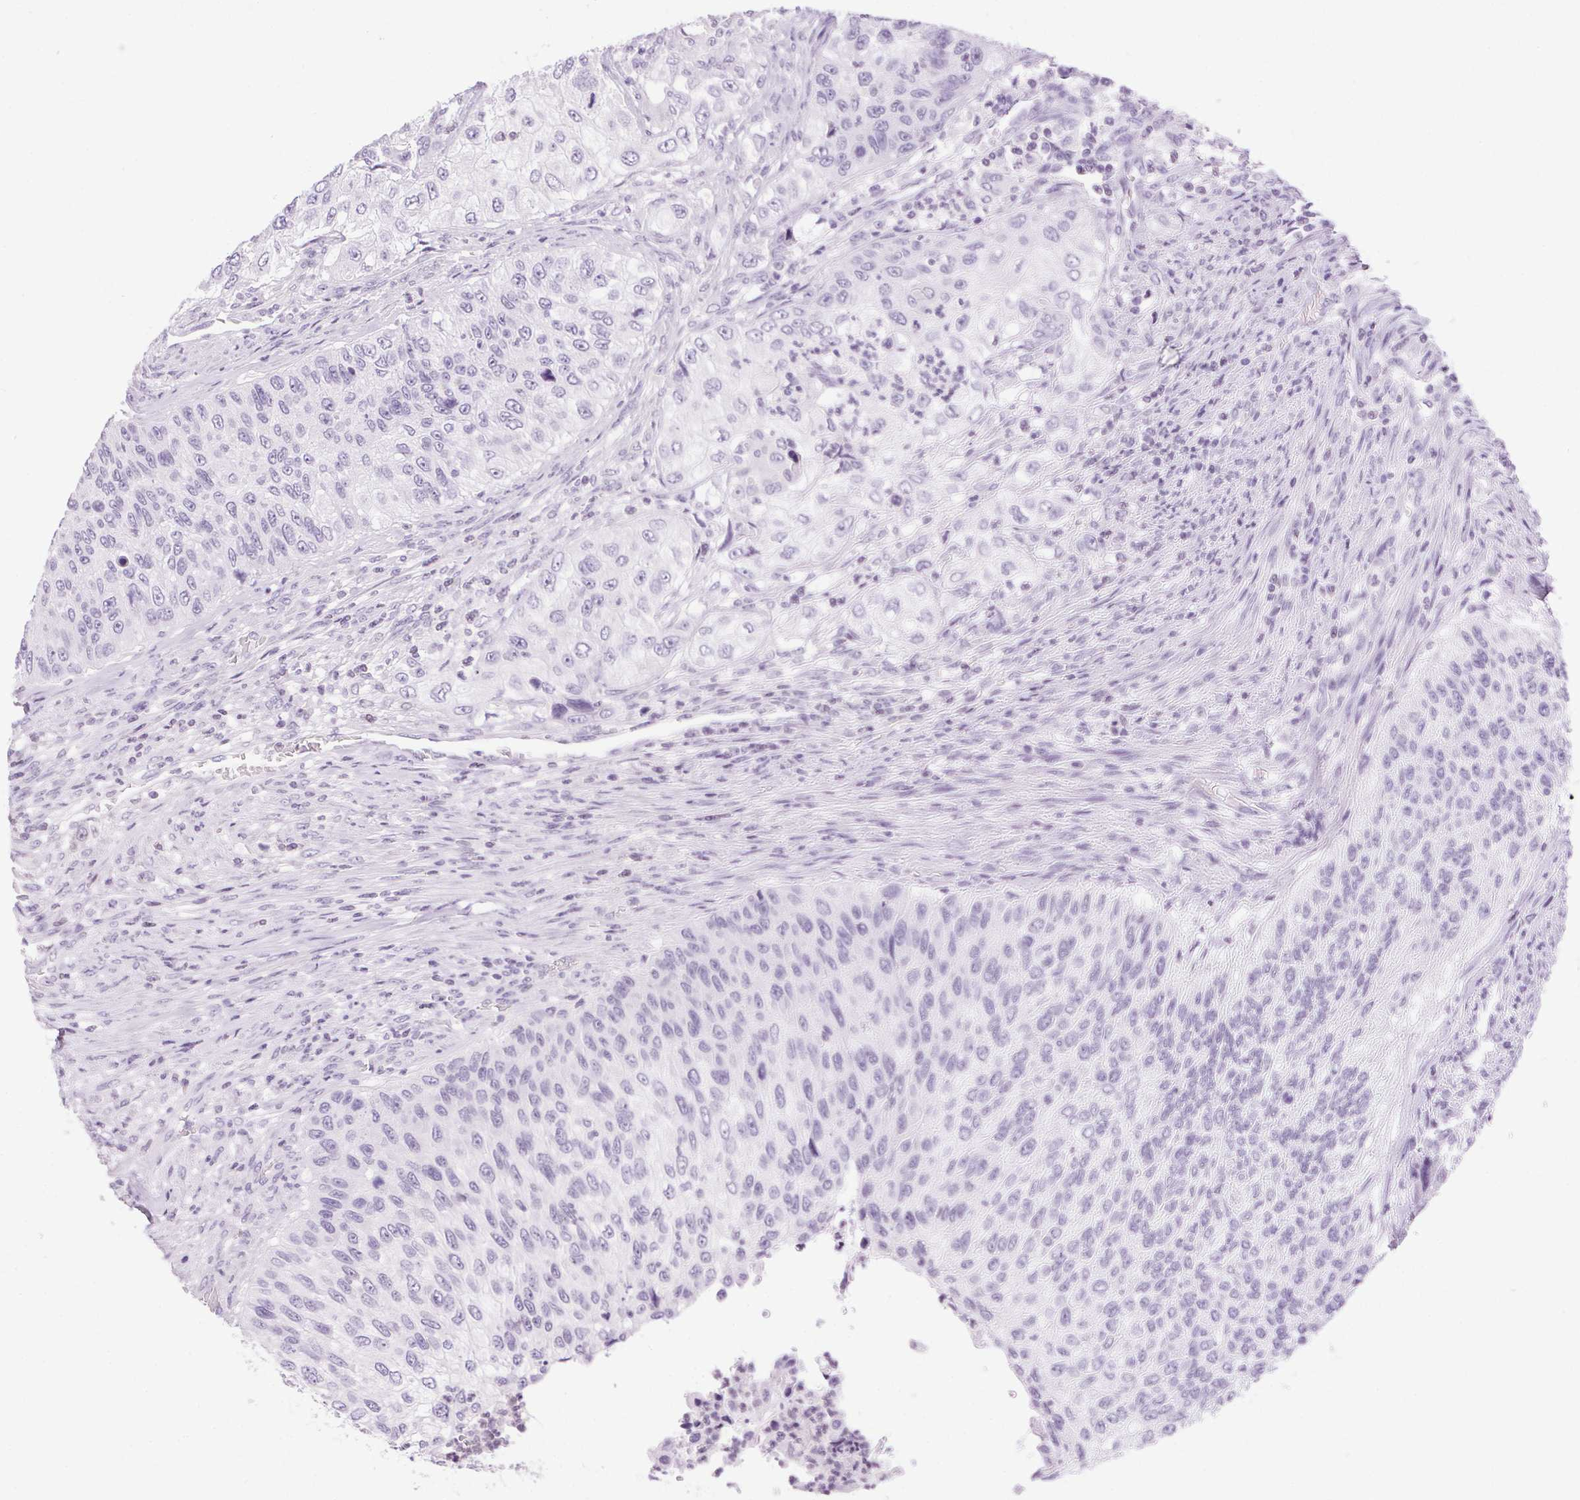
{"staining": {"intensity": "negative", "quantity": "none", "location": "none"}, "tissue": "urothelial cancer", "cell_type": "Tumor cells", "image_type": "cancer", "snomed": [{"axis": "morphology", "description": "Urothelial carcinoma, High grade"}, {"axis": "topography", "description": "Urinary bladder"}], "caption": "DAB (3,3'-diaminobenzidine) immunohistochemical staining of urothelial cancer exhibits no significant staining in tumor cells.", "gene": "PRL", "patient": {"sex": "female", "age": 60}}